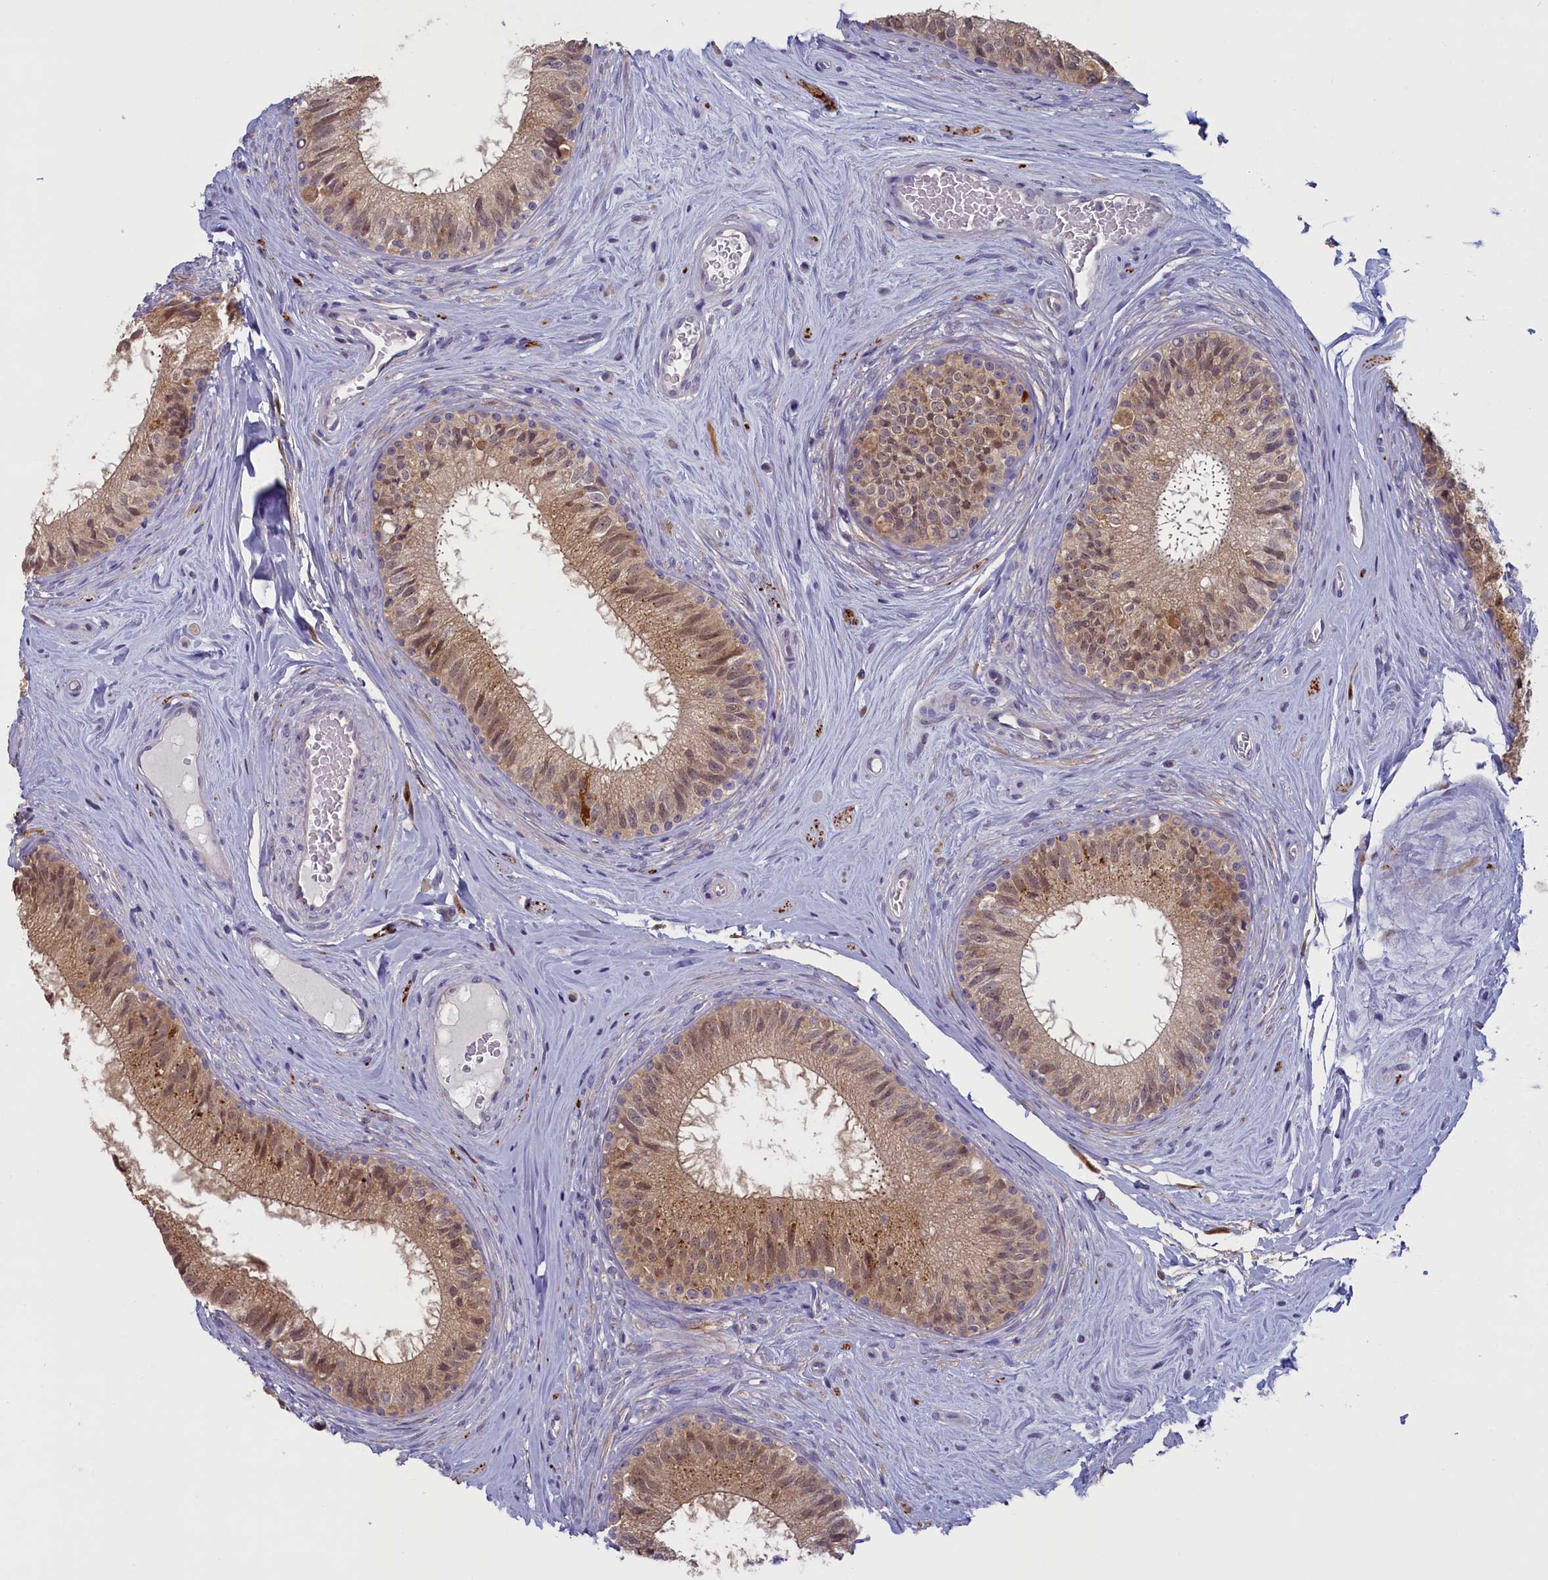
{"staining": {"intensity": "moderate", "quantity": ">75%", "location": "cytoplasmic/membranous,nuclear"}, "tissue": "epididymis", "cell_type": "Glandular cells", "image_type": "normal", "snomed": [{"axis": "morphology", "description": "Normal tissue, NOS"}, {"axis": "topography", "description": "Epididymis"}], "caption": "Immunohistochemistry (IHC) of benign epididymis shows medium levels of moderate cytoplasmic/membranous,nuclear expression in about >75% of glandular cells.", "gene": "UCHL3", "patient": {"sex": "male", "age": 33}}